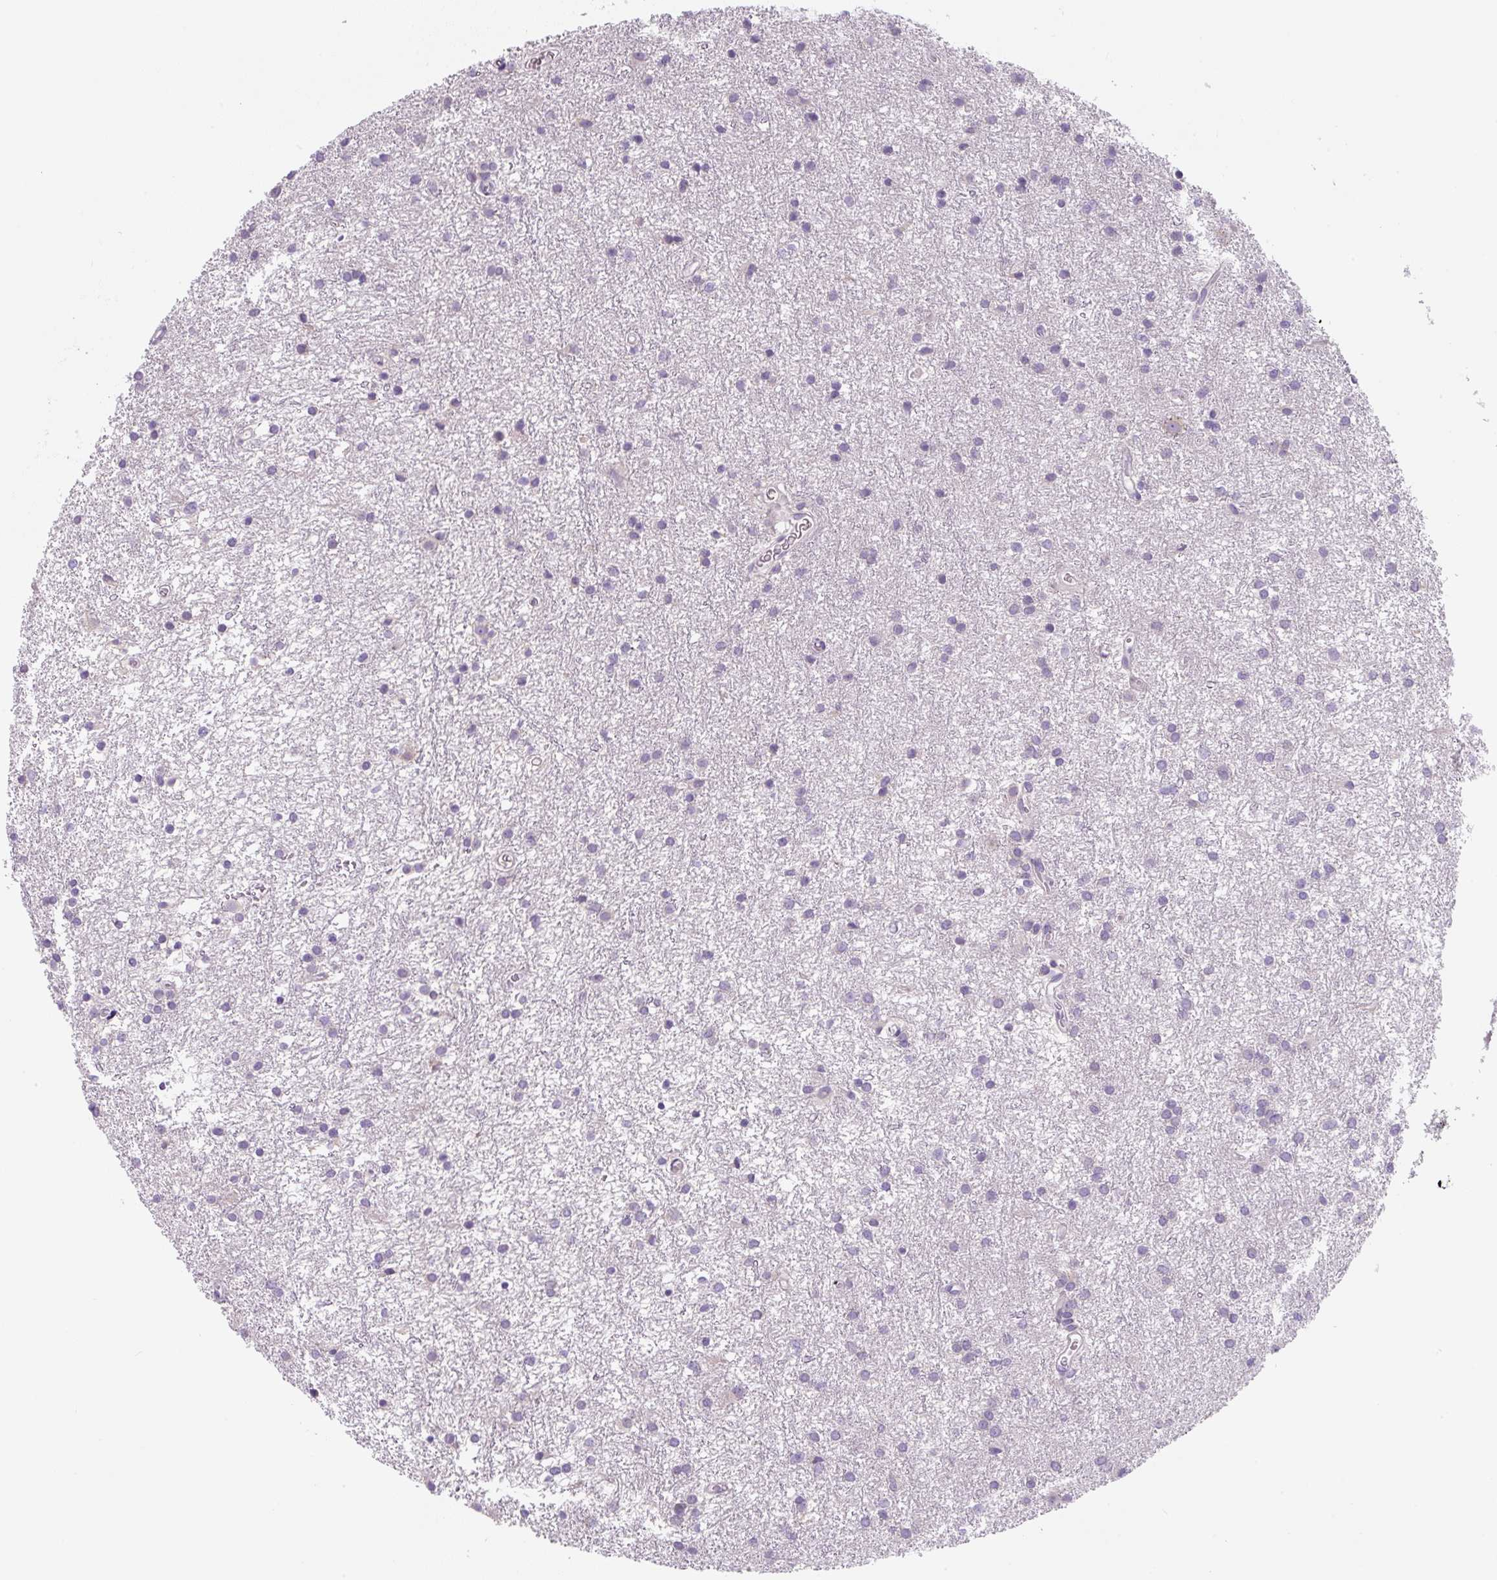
{"staining": {"intensity": "negative", "quantity": "none", "location": "none"}, "tissue": "glioma", "cell_type": "Tumor cells", "image_type": "cancer", "snomed": [{"axis": "morphology", "description": "Glioma, malignant, High grade"}, {"axis": "topography", "description": "Brain"}], "caption": "Tumor cells show no significant protein positivity in glioma.", "gene": "FZD5", "patient": {"sex": "female", "age": 50}}